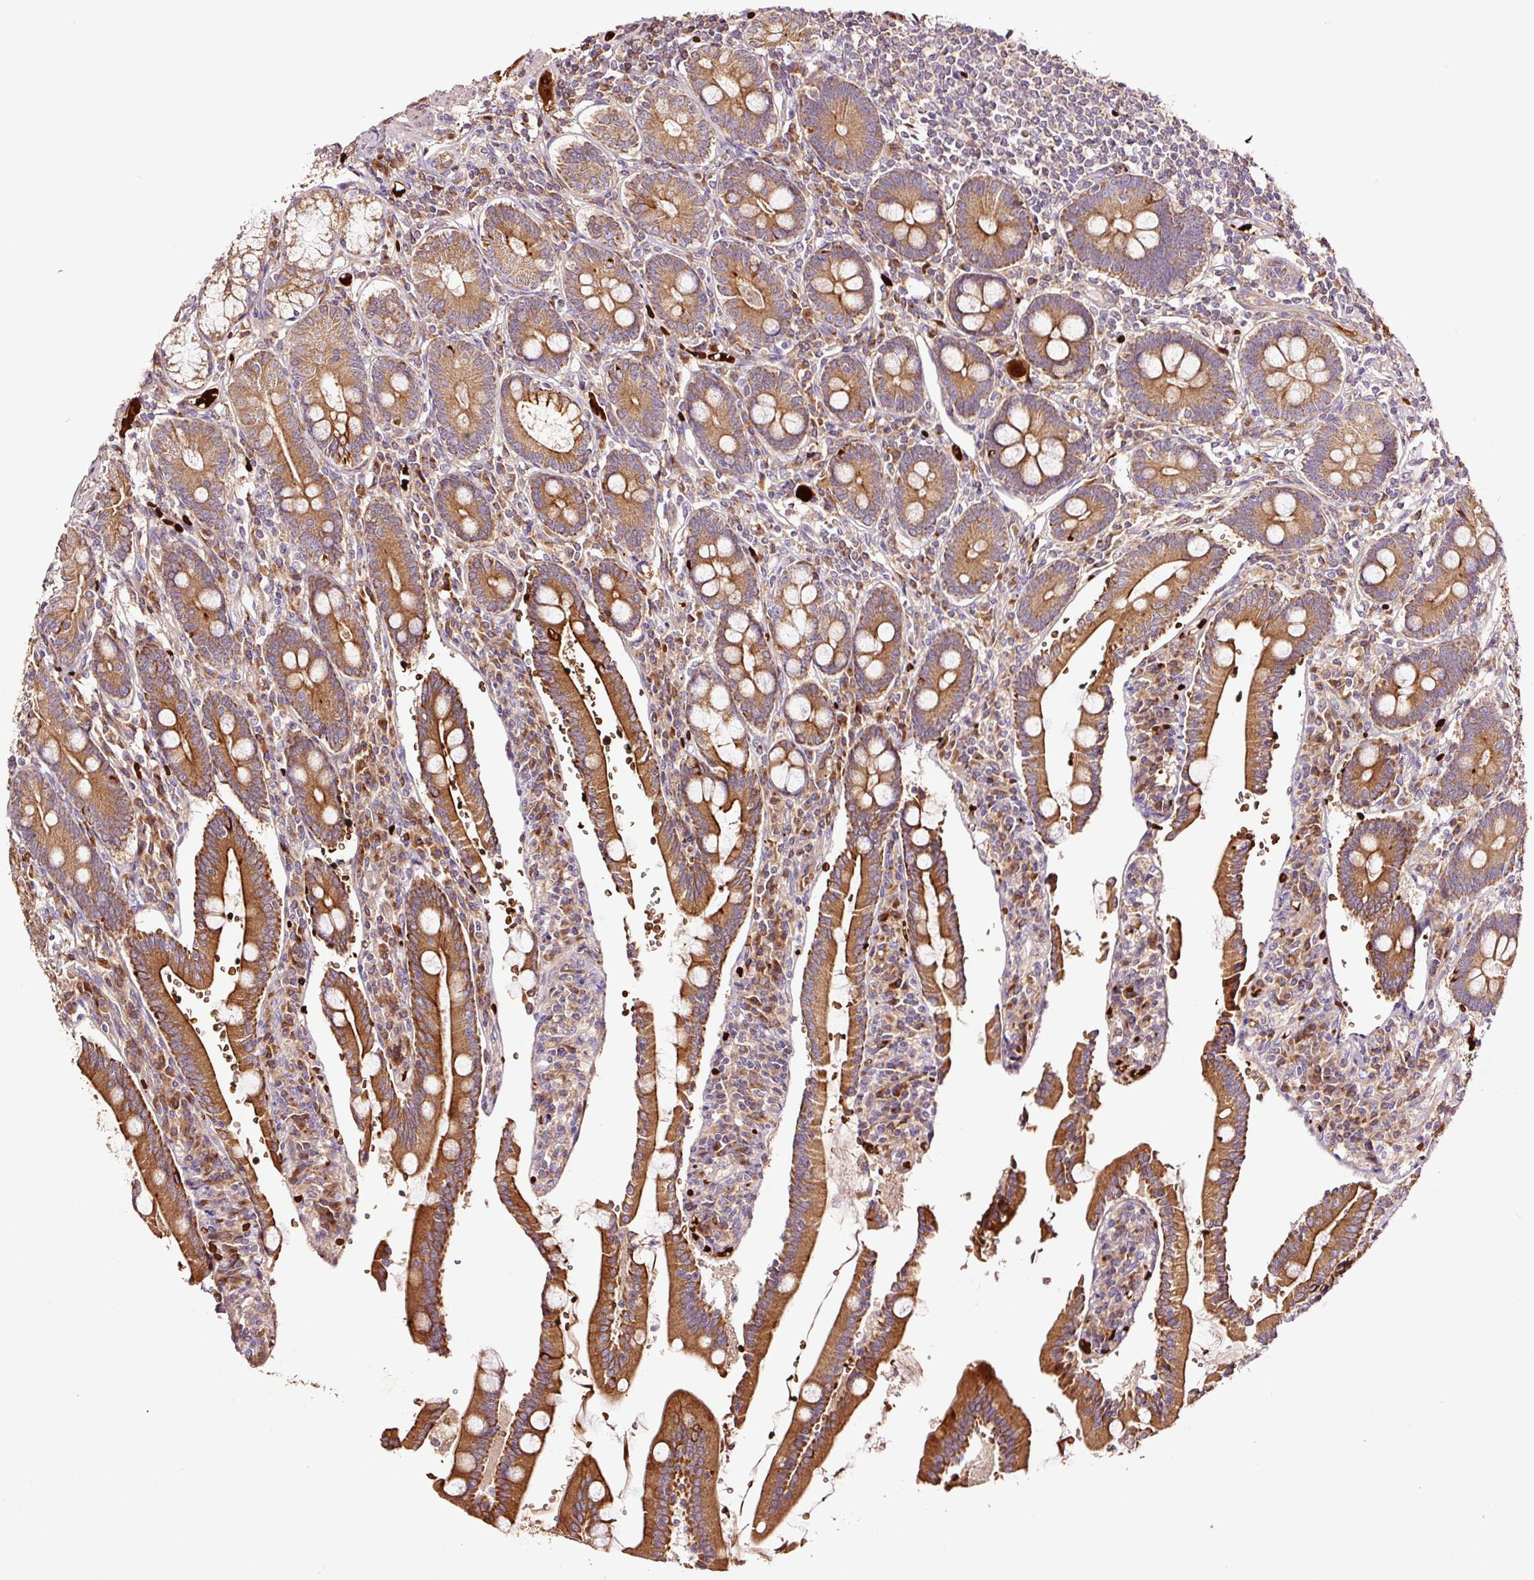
{"staining": {"intensity": "strong", "quantity": ">75%", "location": "cytoplasmic/membranous"}, "tissue": "duodenum", "cell_type": "Glandular cells", "image_type": "normal", "snomed": [{"axis": "morphology", "description": "Normal tissue, NOS"}, {"axis": "topography", "description": "Duodenum"}], "caption": "Brown immunohistochemical staining in benign duodenum displays strong cytoplasmic/membranous staining in approximately >75% of glandular cells. (DAB (3,3'-diaminobenzidine) IHC, brown staining for protein, blue staining for nuclei).", "gene": "PGLYRP2", "patient": {"sex": "female", "age": 67}}